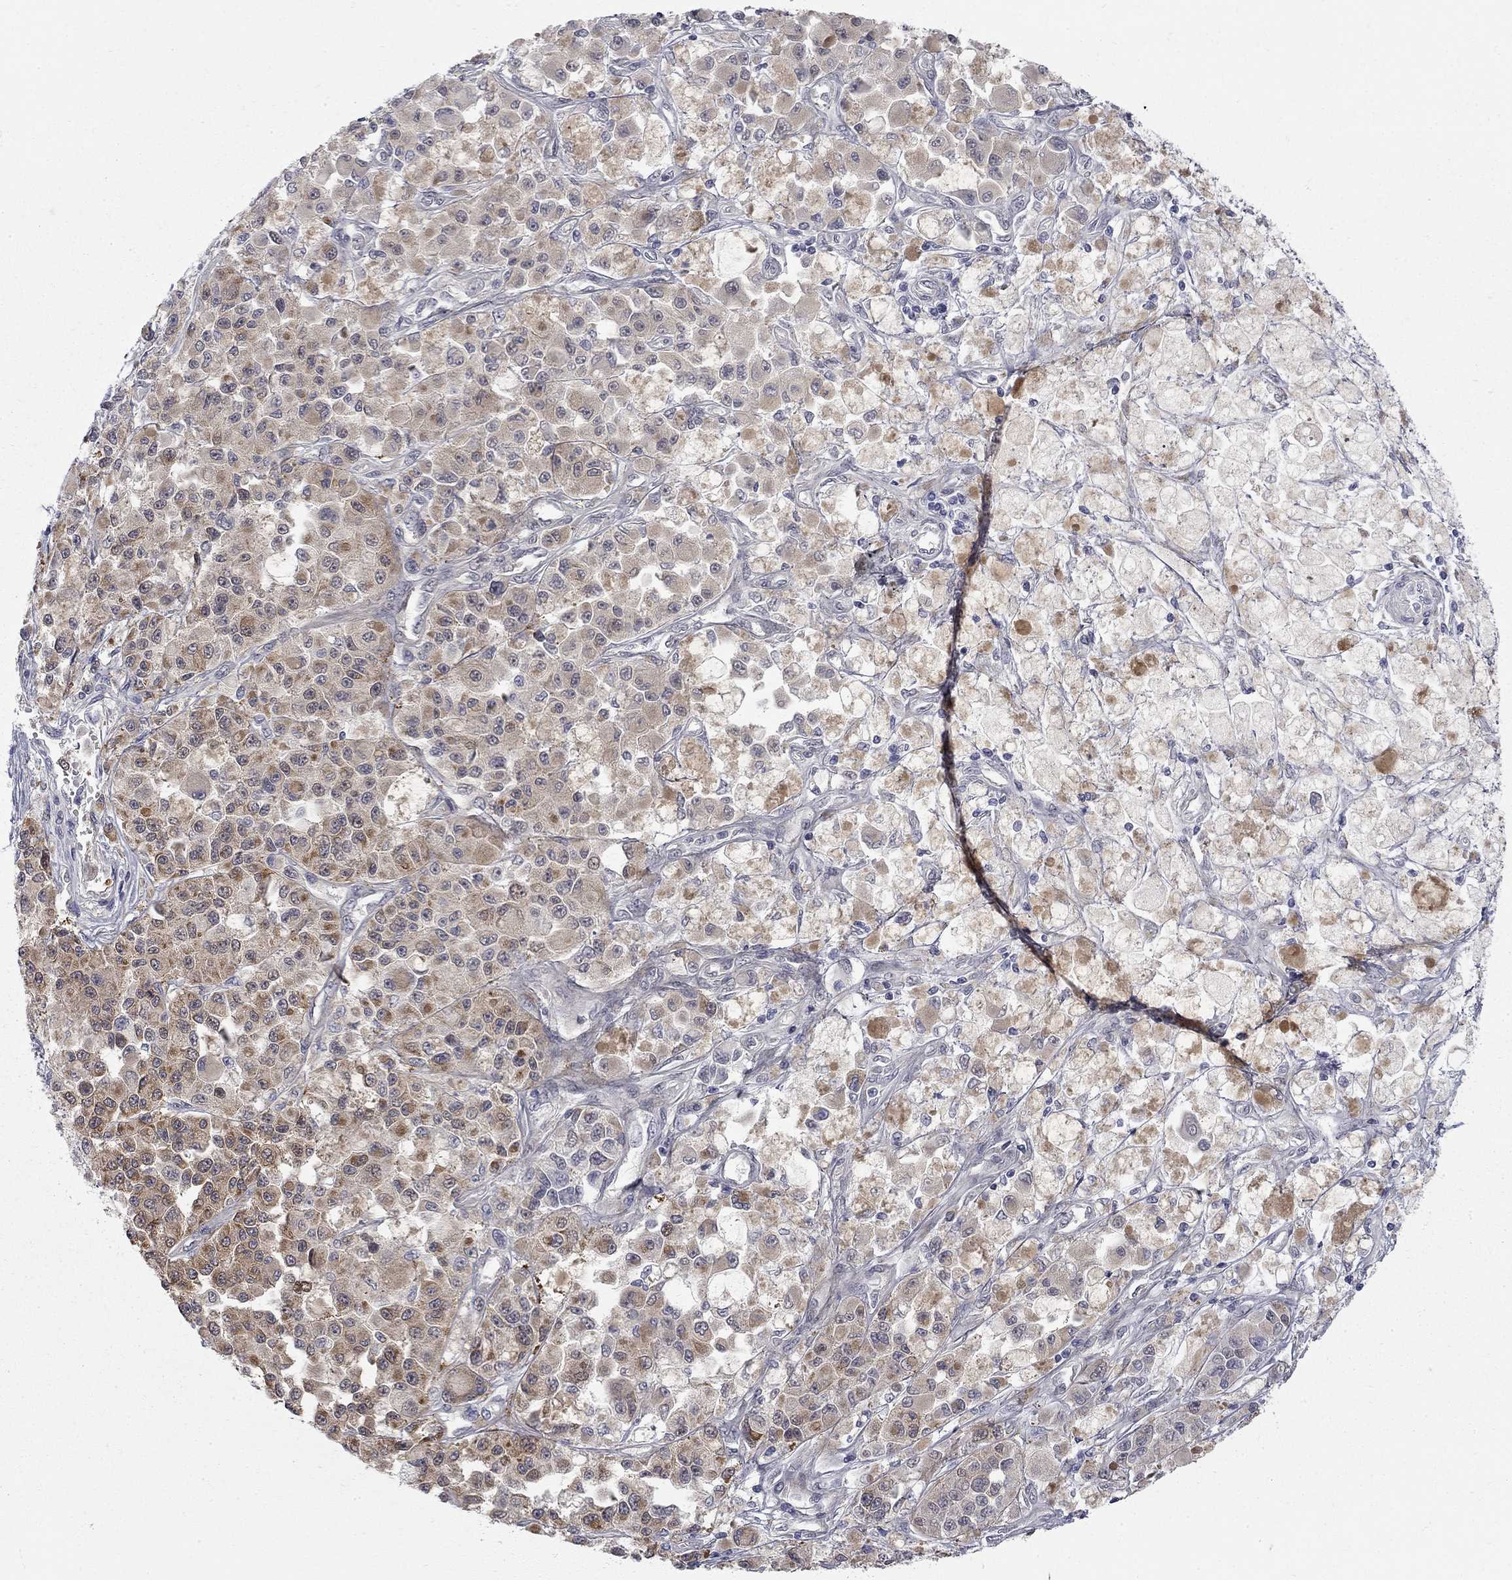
{"staining": {"intensity": "moderate", "quantity": "<25%", "location": "cytoplasmic/membranous"}, "tissue": "melanoma", "cell_type": "Tumor cells", "image_type": "cancer", "snomed": [{"axis": "morphology", "description": "Malignant melanoma, NOS"}, {"axis": "topography", "description": "Skin"}], "caption": "DAB (3,3'-diaminobenzidine) immunohistochemical staining of human melanoma shows moderate cytoplasmic/membranous protein expression in approximately <25% of tumor cells. (brown staining indicates protein expression, while blue staining denotes nuclei).", "gene": "GALNT8", "patient": {"sex": "female", "age": 58}}